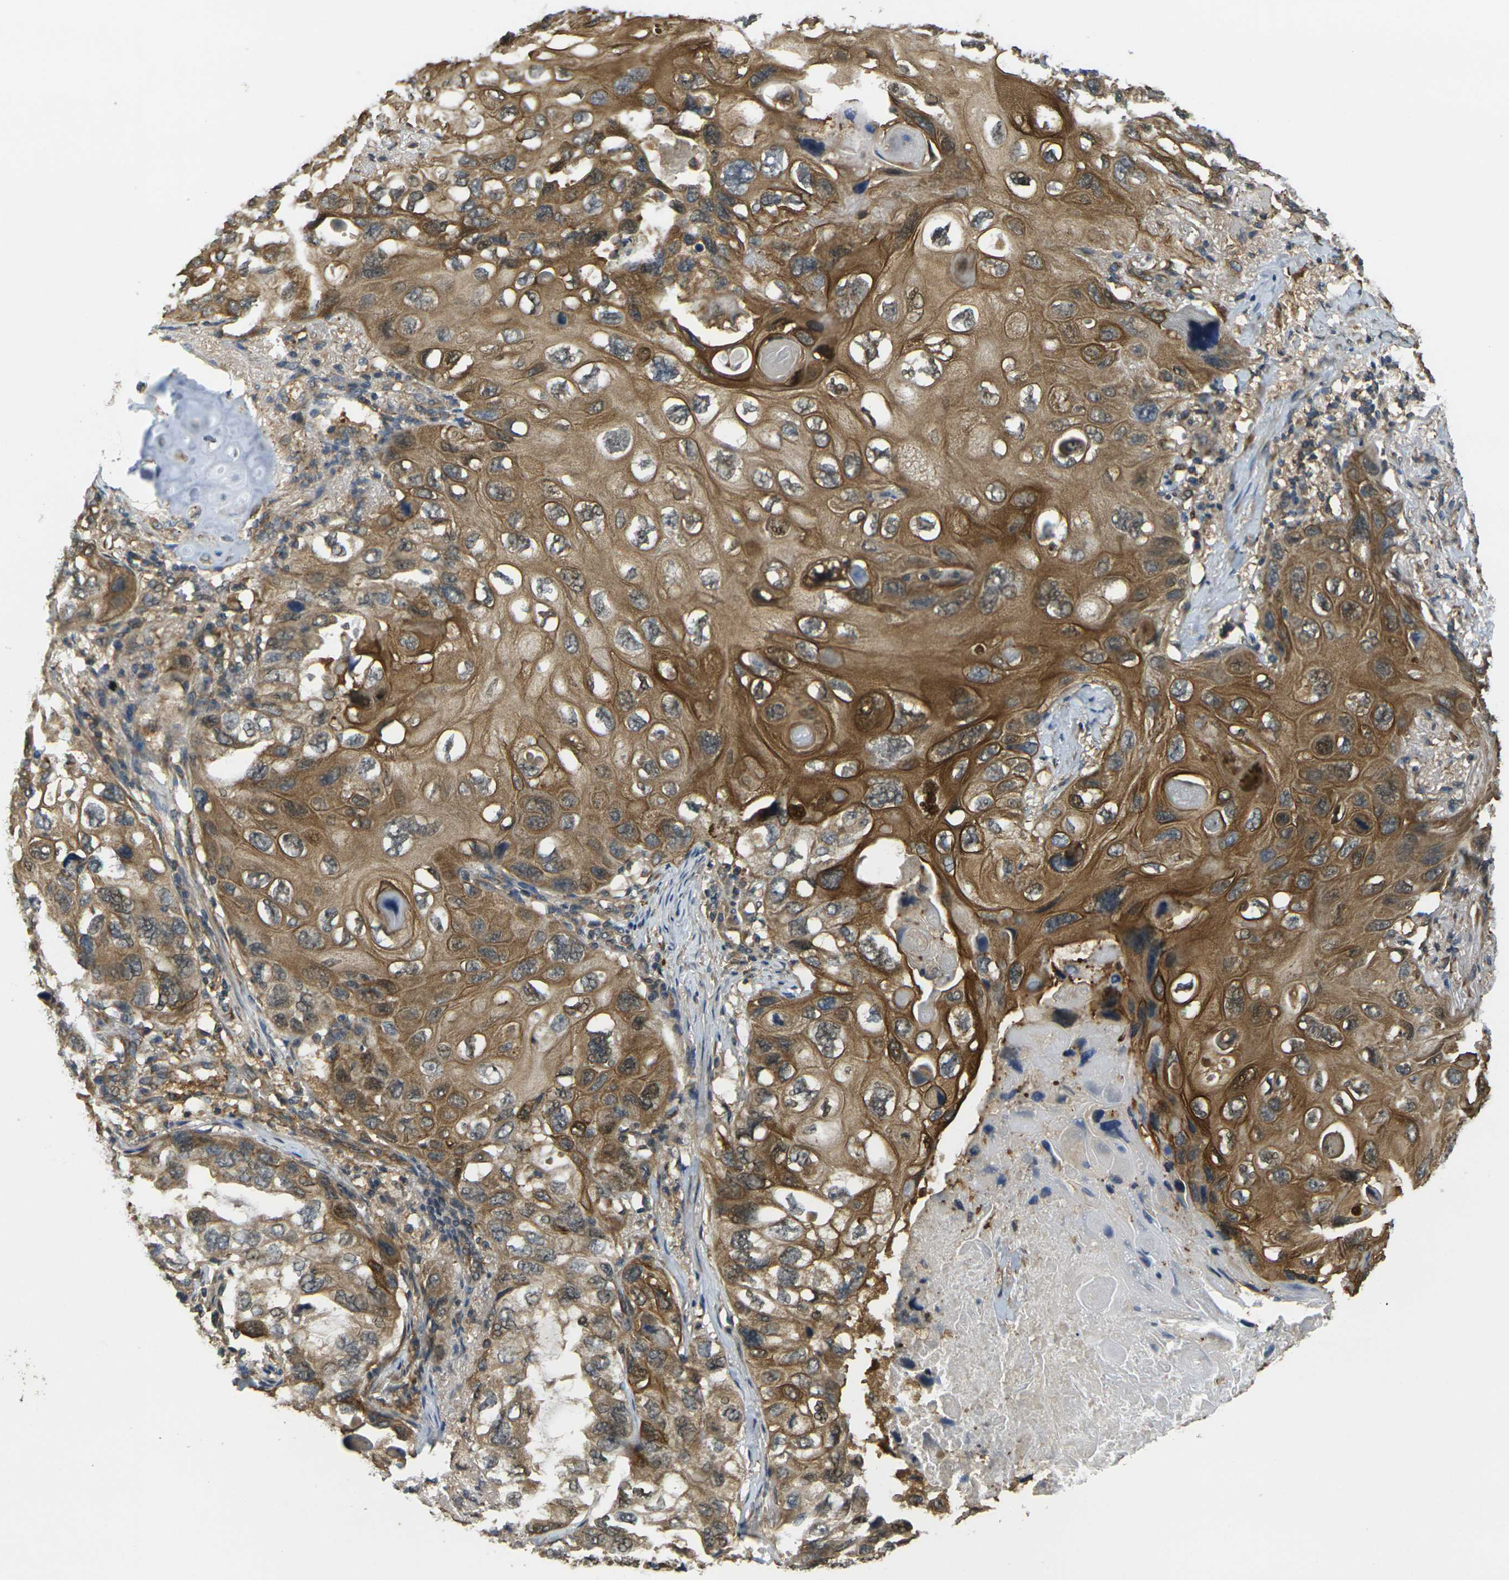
{"staining": {"intensity": "moderate", "quantity": ">75%", "location": "cytoplasmic/membranous"}, "tissue": "lung cancer", "cell_type": "Tumor cells", "image_type": "cancer", "snomed": [{"axis": "morphology", "description": "Squamous cell carcinoma, NOS"}, {"axis": "topography", "description": "Lung"}], "caption": "About >75% of tumor cells in human lung cancer (squamous cell carcinoma) demonstrate moderate cytoplasmic/membranous protein staining as visualized by brown immunohistochemical staining.", "gene": "CAST", "patient": {"sex": "female", "age": 73}}